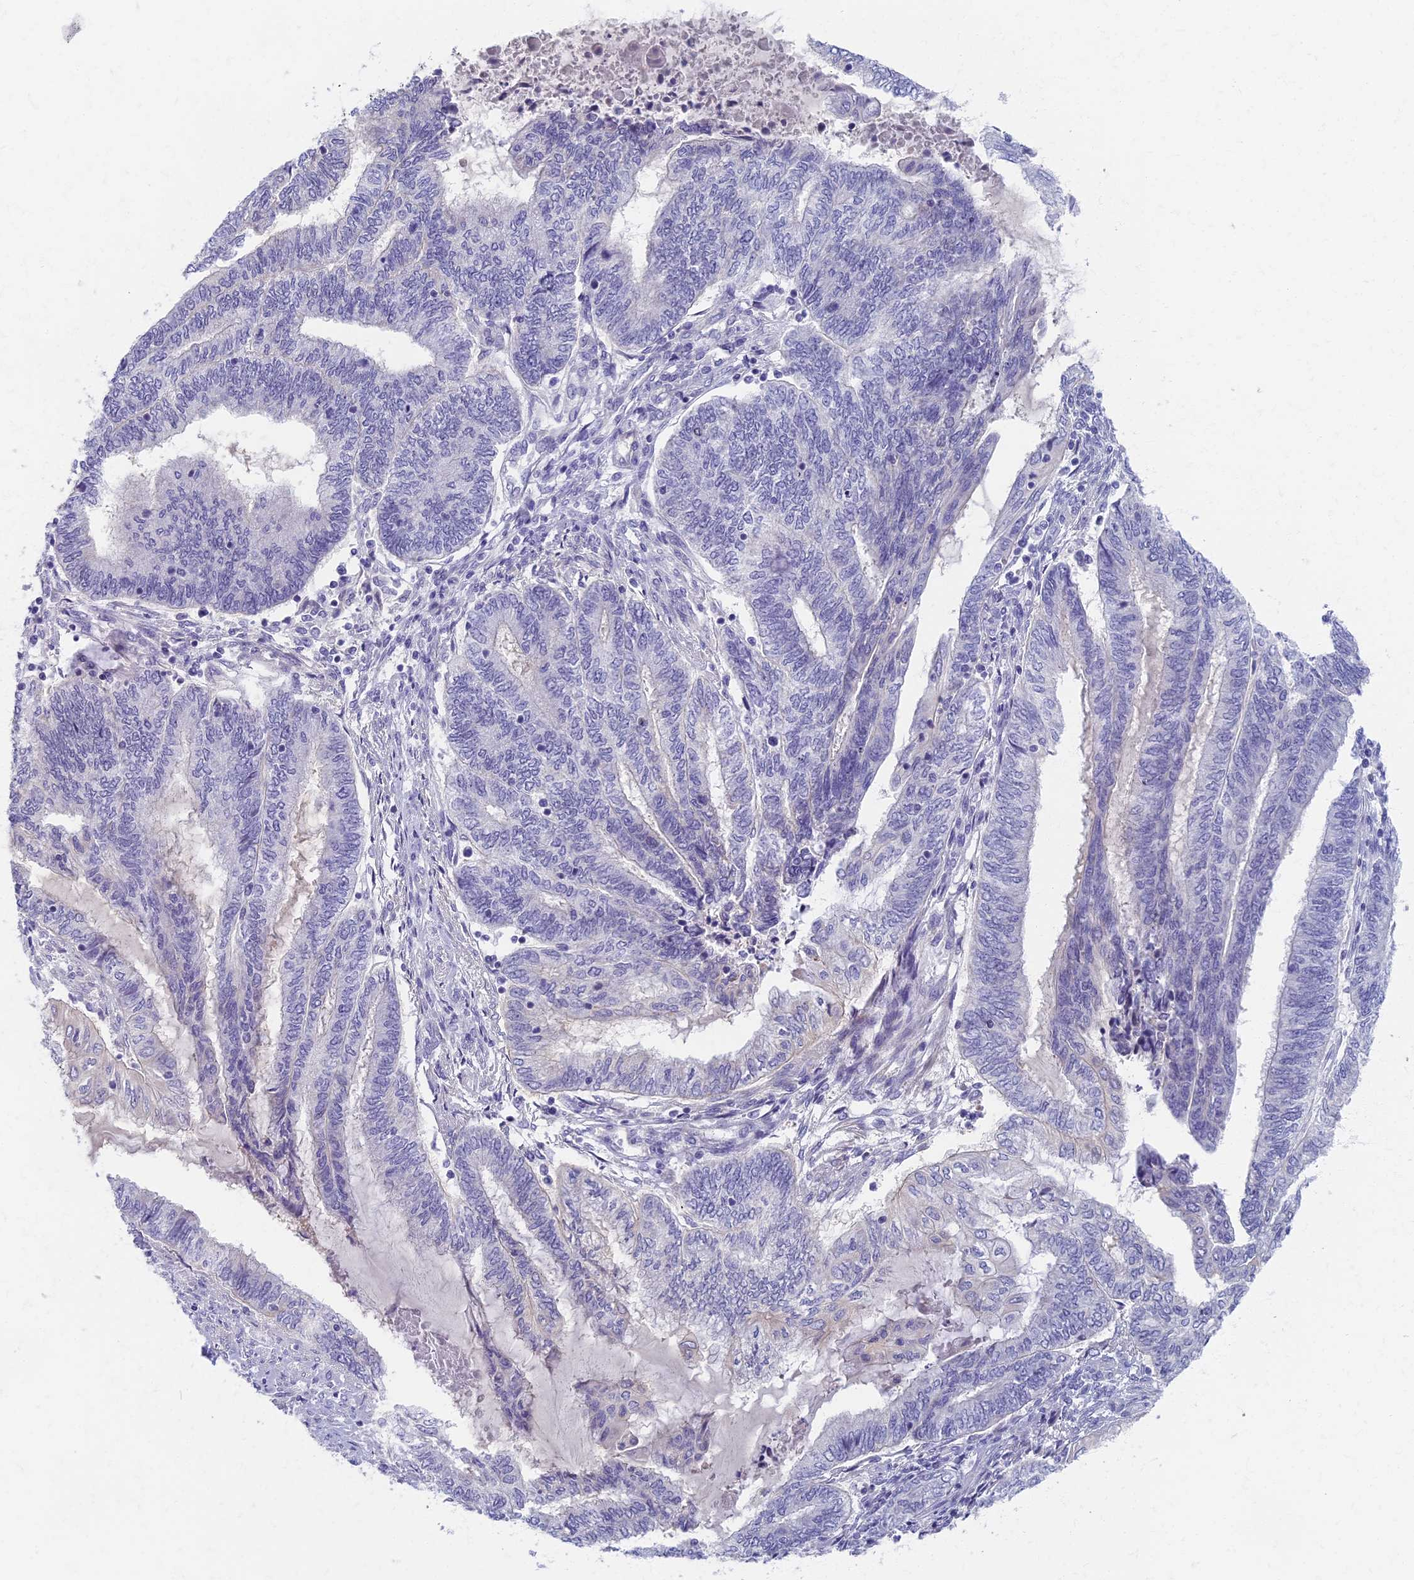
{"staining": {"intensity": "negative", "quantity": "none", "location": "none"}, "tissue": "endometrial cancer", "cell_type": "Tumor cells", "image_type": "cancer", "snomed": [{"axis": "morphology", "description": "Adenocarcinoma, NOS"}, {"axis": "topography", "description": "Uterus"}, {"axis": "topography", "description": "Endometrium"}], "caption": "DAB immunohistochemical staining of adenocarcinoma (endometrial) reveals no significant staining in tumor cells.", "gene": "AP4E1", "patient": {"sex": "female", "age": 70}}